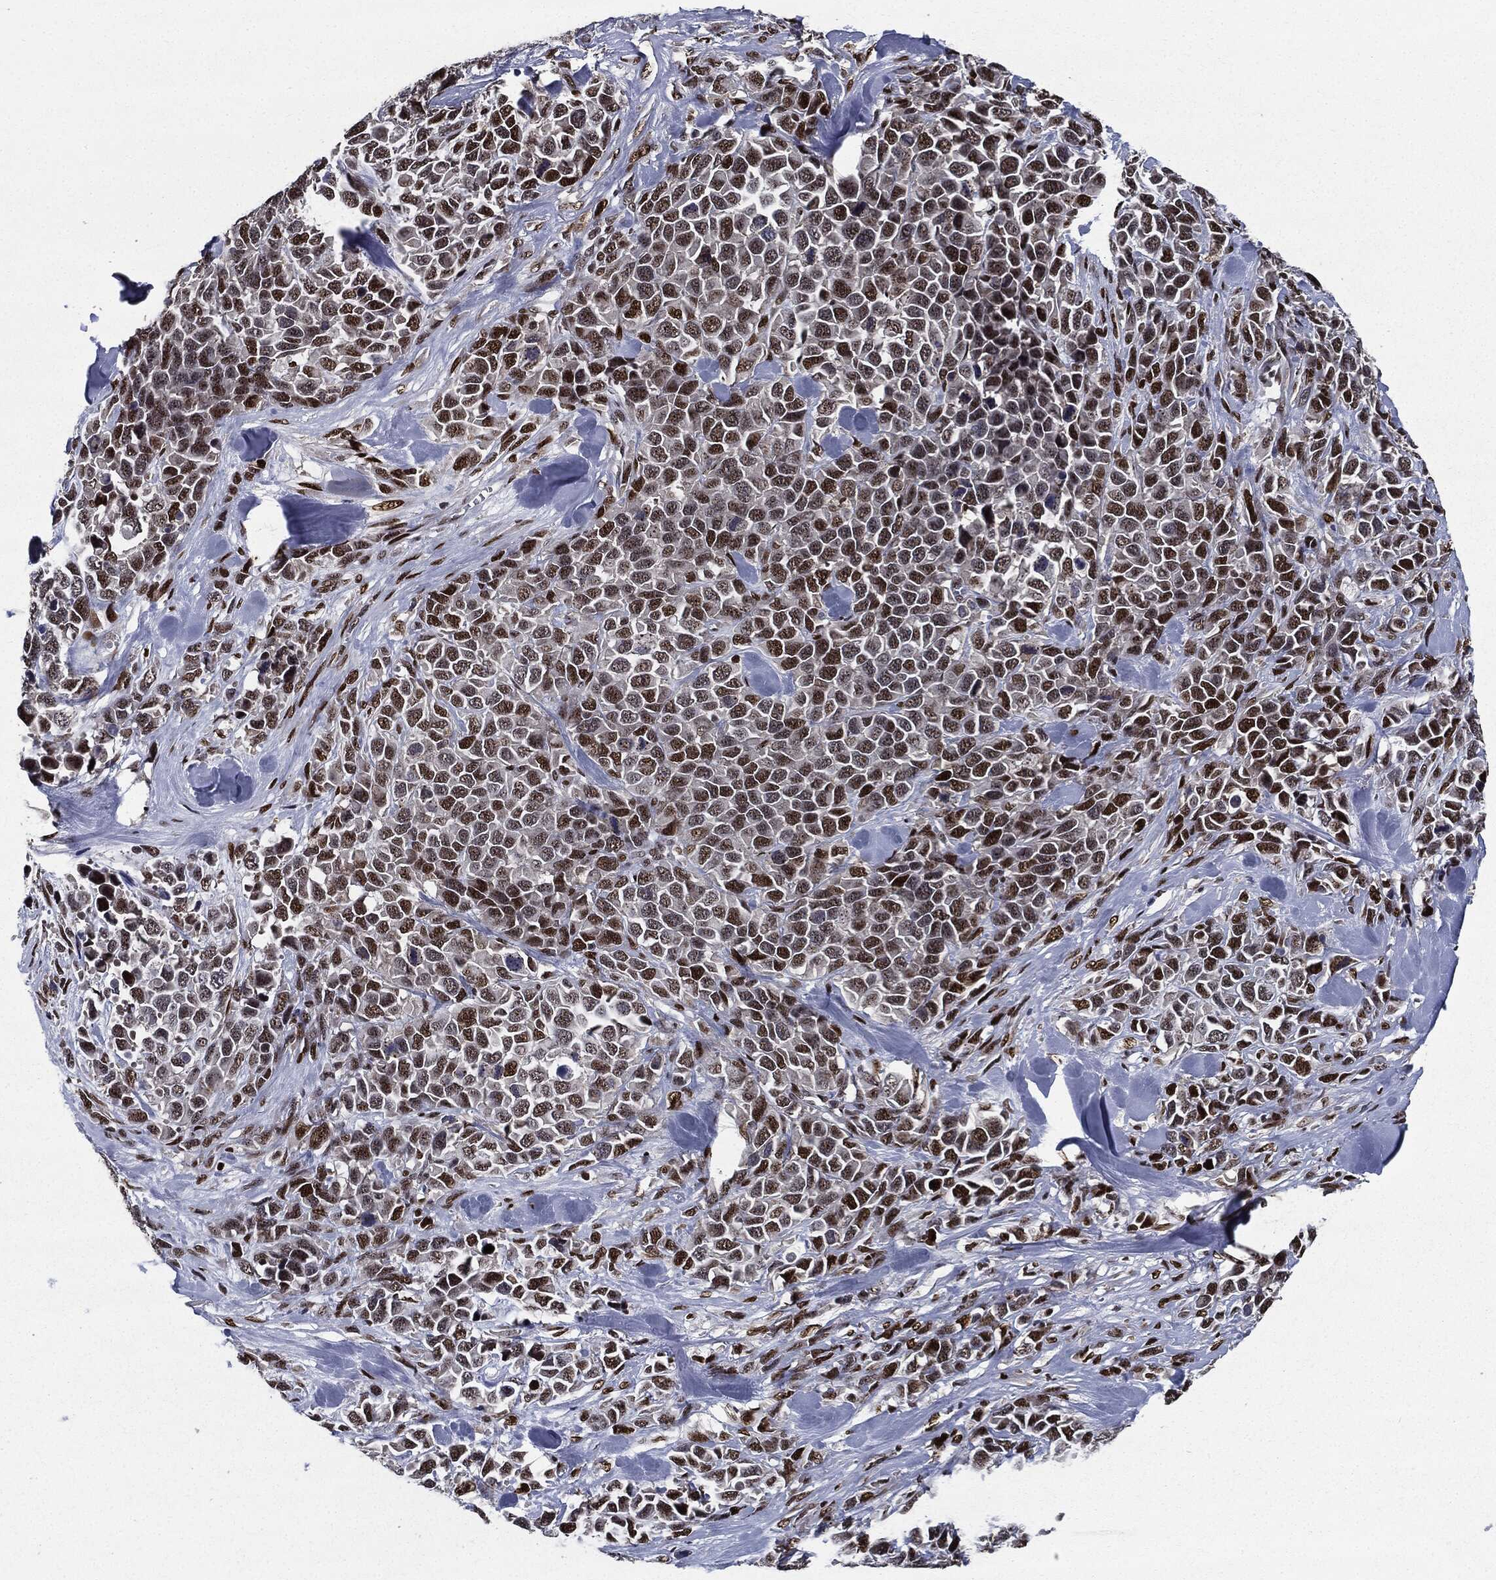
{"staining": {"intensity": "strong", "quantity": "25%-75%", "location": "nuclear"}, "tissue": "melanoma", "cell_type": "Tumor cells", "image_type": "cancer", "snomed": [{"axis": "morphology", "description": "Malignant melanoma, Metastatic site"}, {"axis": "topography", "description": "Skin"}], "caption": "Immunohistochemistry (IHC) photomicrograph of human melanoma stained for a protein (brown), which demonstrates high levels of strong nuclear expression in approximately 25%-75% of tumor cells.", "gene": "JUN", "patient": {"sex": "male", "age": 84}}